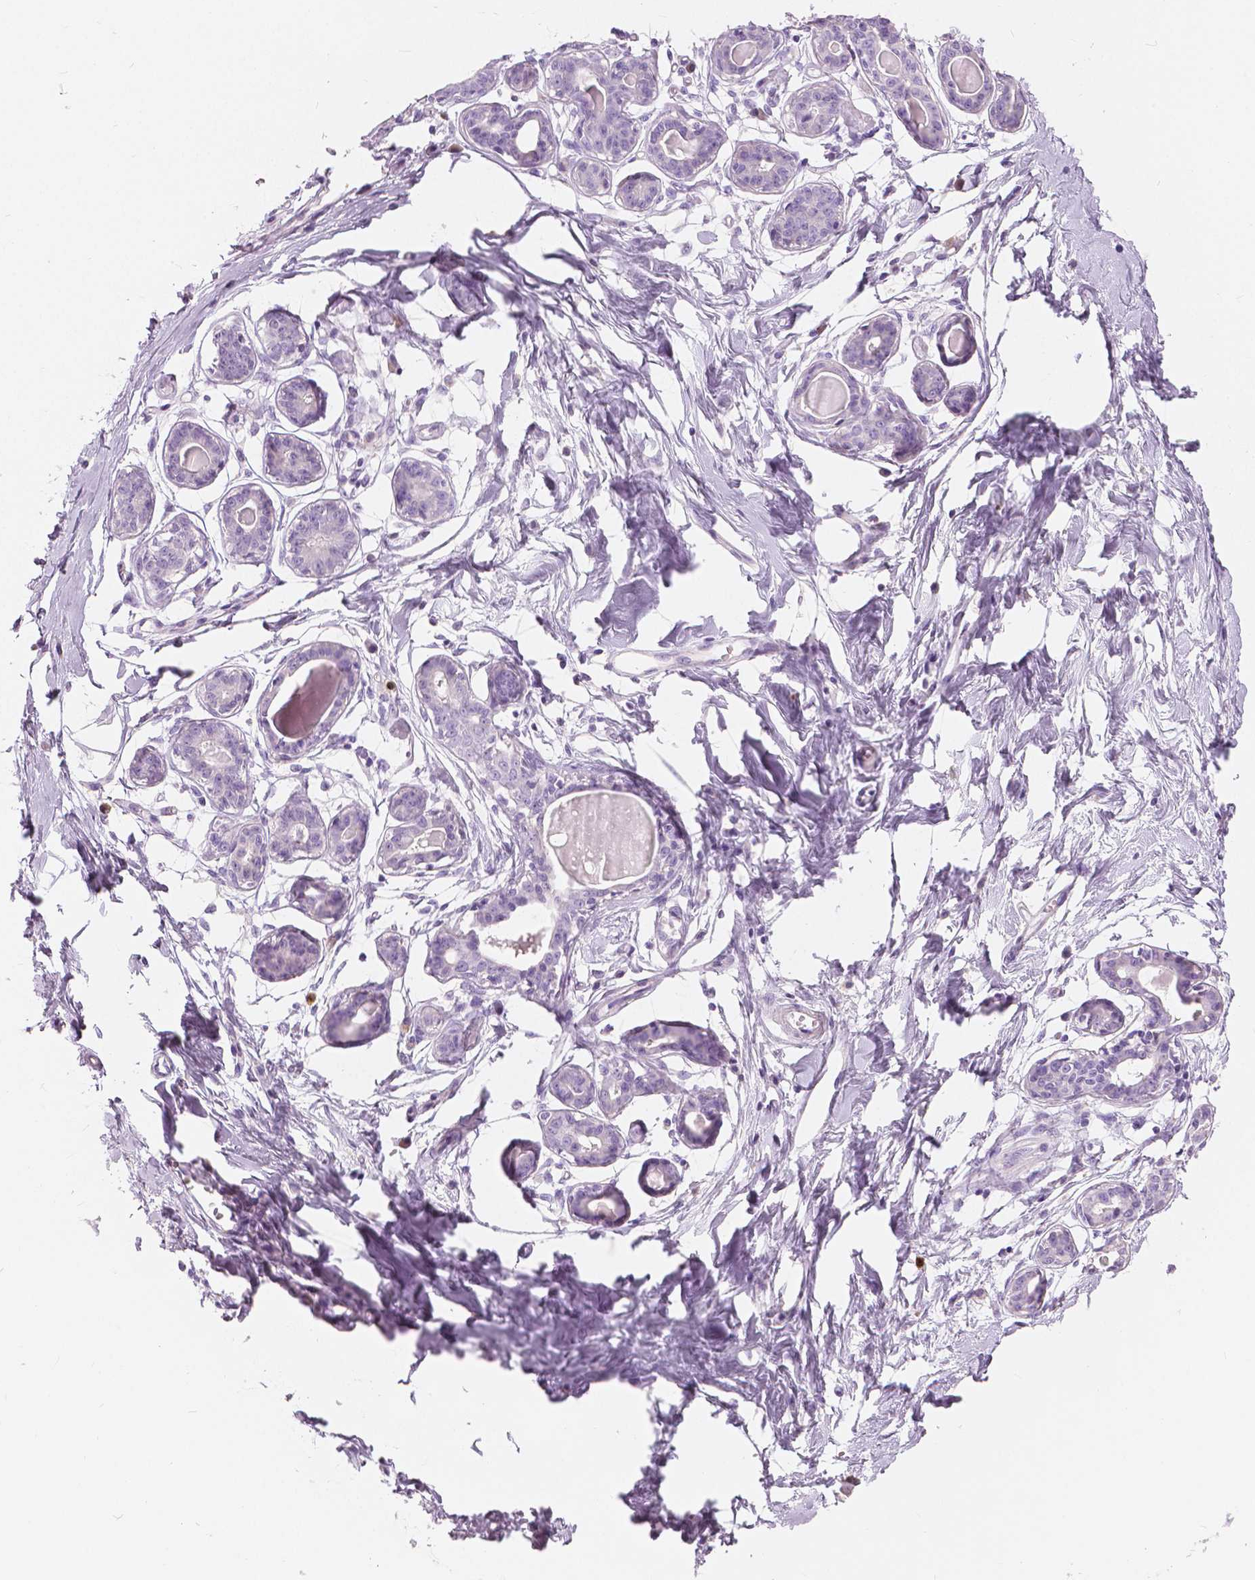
{"staining": {"intensity": "negative", "quantity": "none", "location": "none"}, "tissue": "breast", "cell_type": "Adipocytes", "image_type": "normal", "snomed": [{"axis": "morphology", "description": "Normal tissue, NOS"}, {"axis": "topography", "description": "Breast"}], "caption": "Immunohistochemistry (IHC) photomicrograph of unremarkable human breast stained for a protein (brown), which shows no positivity in adipocytes.", "gene": "CXCR2", "patient": {"sex": "female", "age": 45}}